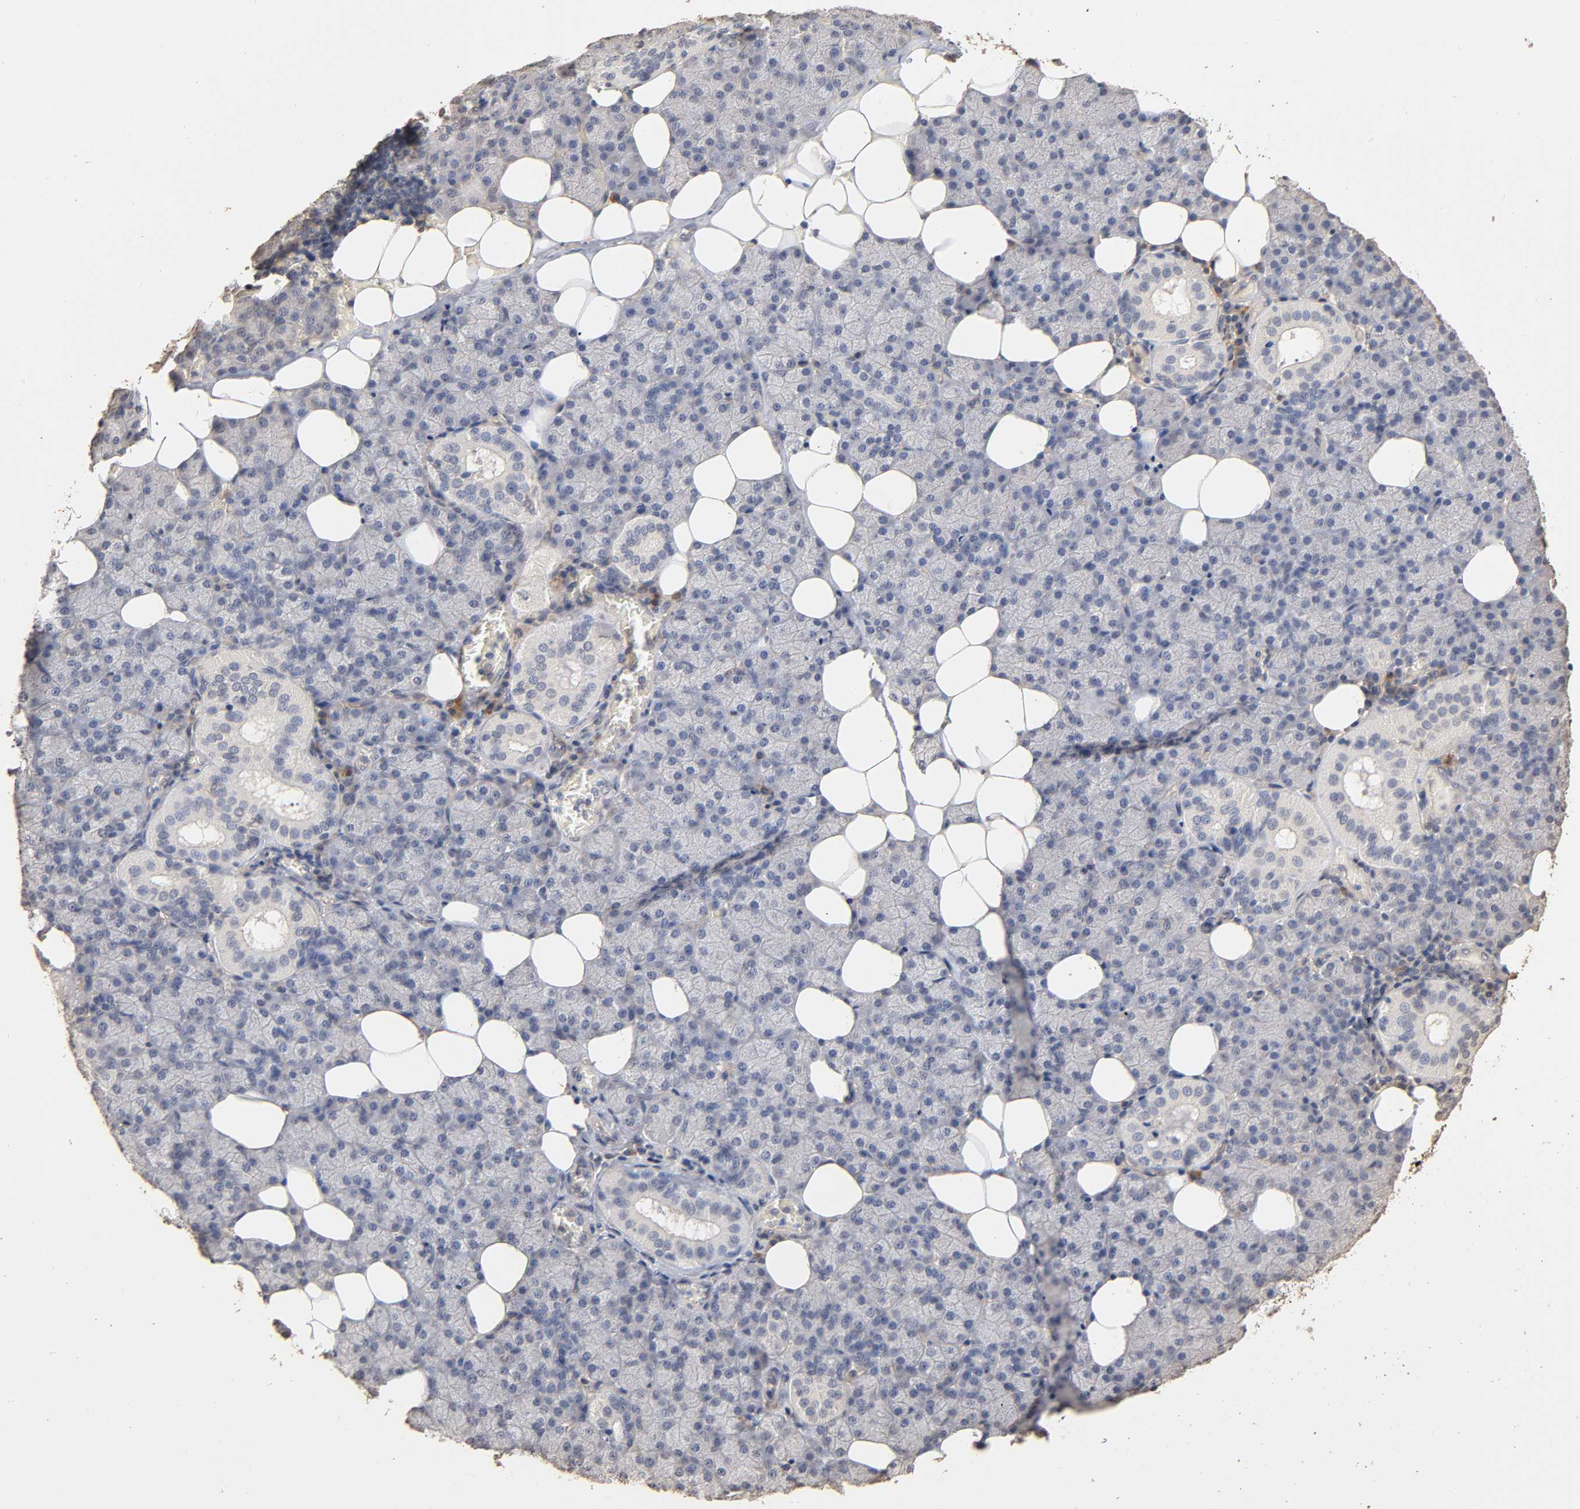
{"staining": {"intensity": "negative", "quantity": "none", "location": "none"}, "tissue": "salivary gland", "cell_type": "Glandular cells", "image_type": "normal", "snomed": [{"axis": "morphology", "description": "Normal tissue, NOS"}, {"axis": "topography", "description": "Lymph node"}, {"axis": "topography", "description": "Salivary gland"}], "caption": "Immunohistochemistry histopathology image of benign salivary gland: salivary gland stained with DAB (3,3'-diaminobenzidine) exhibits no significant protein staining in glandular cells. (DAB (3,3'-diaminobenzidine) IHC visualized using brightfield microscopy, high magnification).", "gene": "VSIG4", "patient": {"sex": "male", "age": 8}}